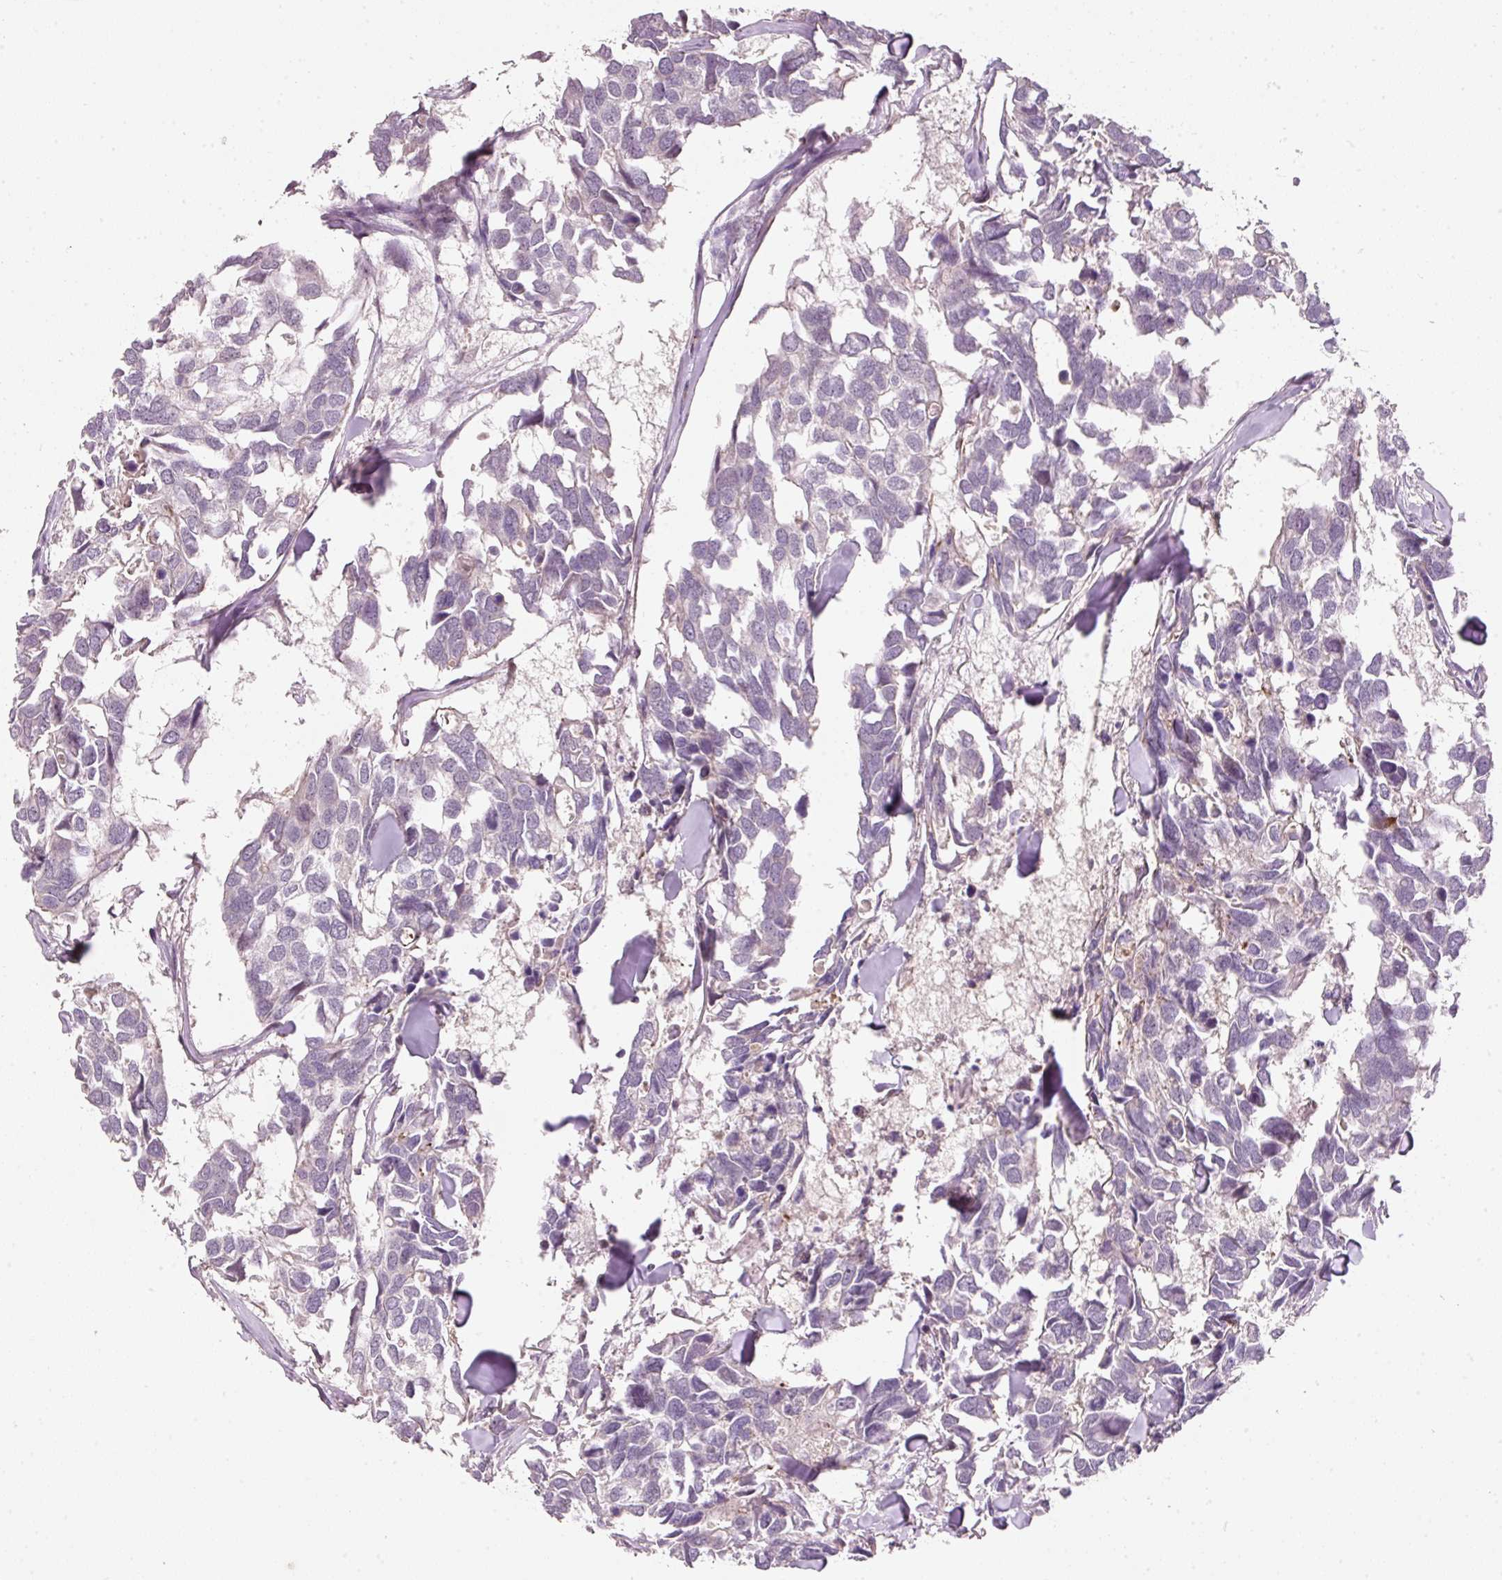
{"staining": {"intensity": "negative", "quantity": "none", "location": "none"}, "tissue": "breast cancer", "cell_type": "Tumor cells", "image_type": "cancer", "snomed": [{"axis": "morphology", "description": "Duct carcinoma"}, {"axis": "topography", "description": "Breast"}], "caption": "Immunohistochemistry (IHC) image of neoplastic tissue: human infiltrating ductal carcinoma (breast) stained with DAB (3,3'-diaminobenzidine) exhibits no significant protein staining in tumor cells.", "gene": "TIRAP", "patient": {"sex": "female", "age": 83}}